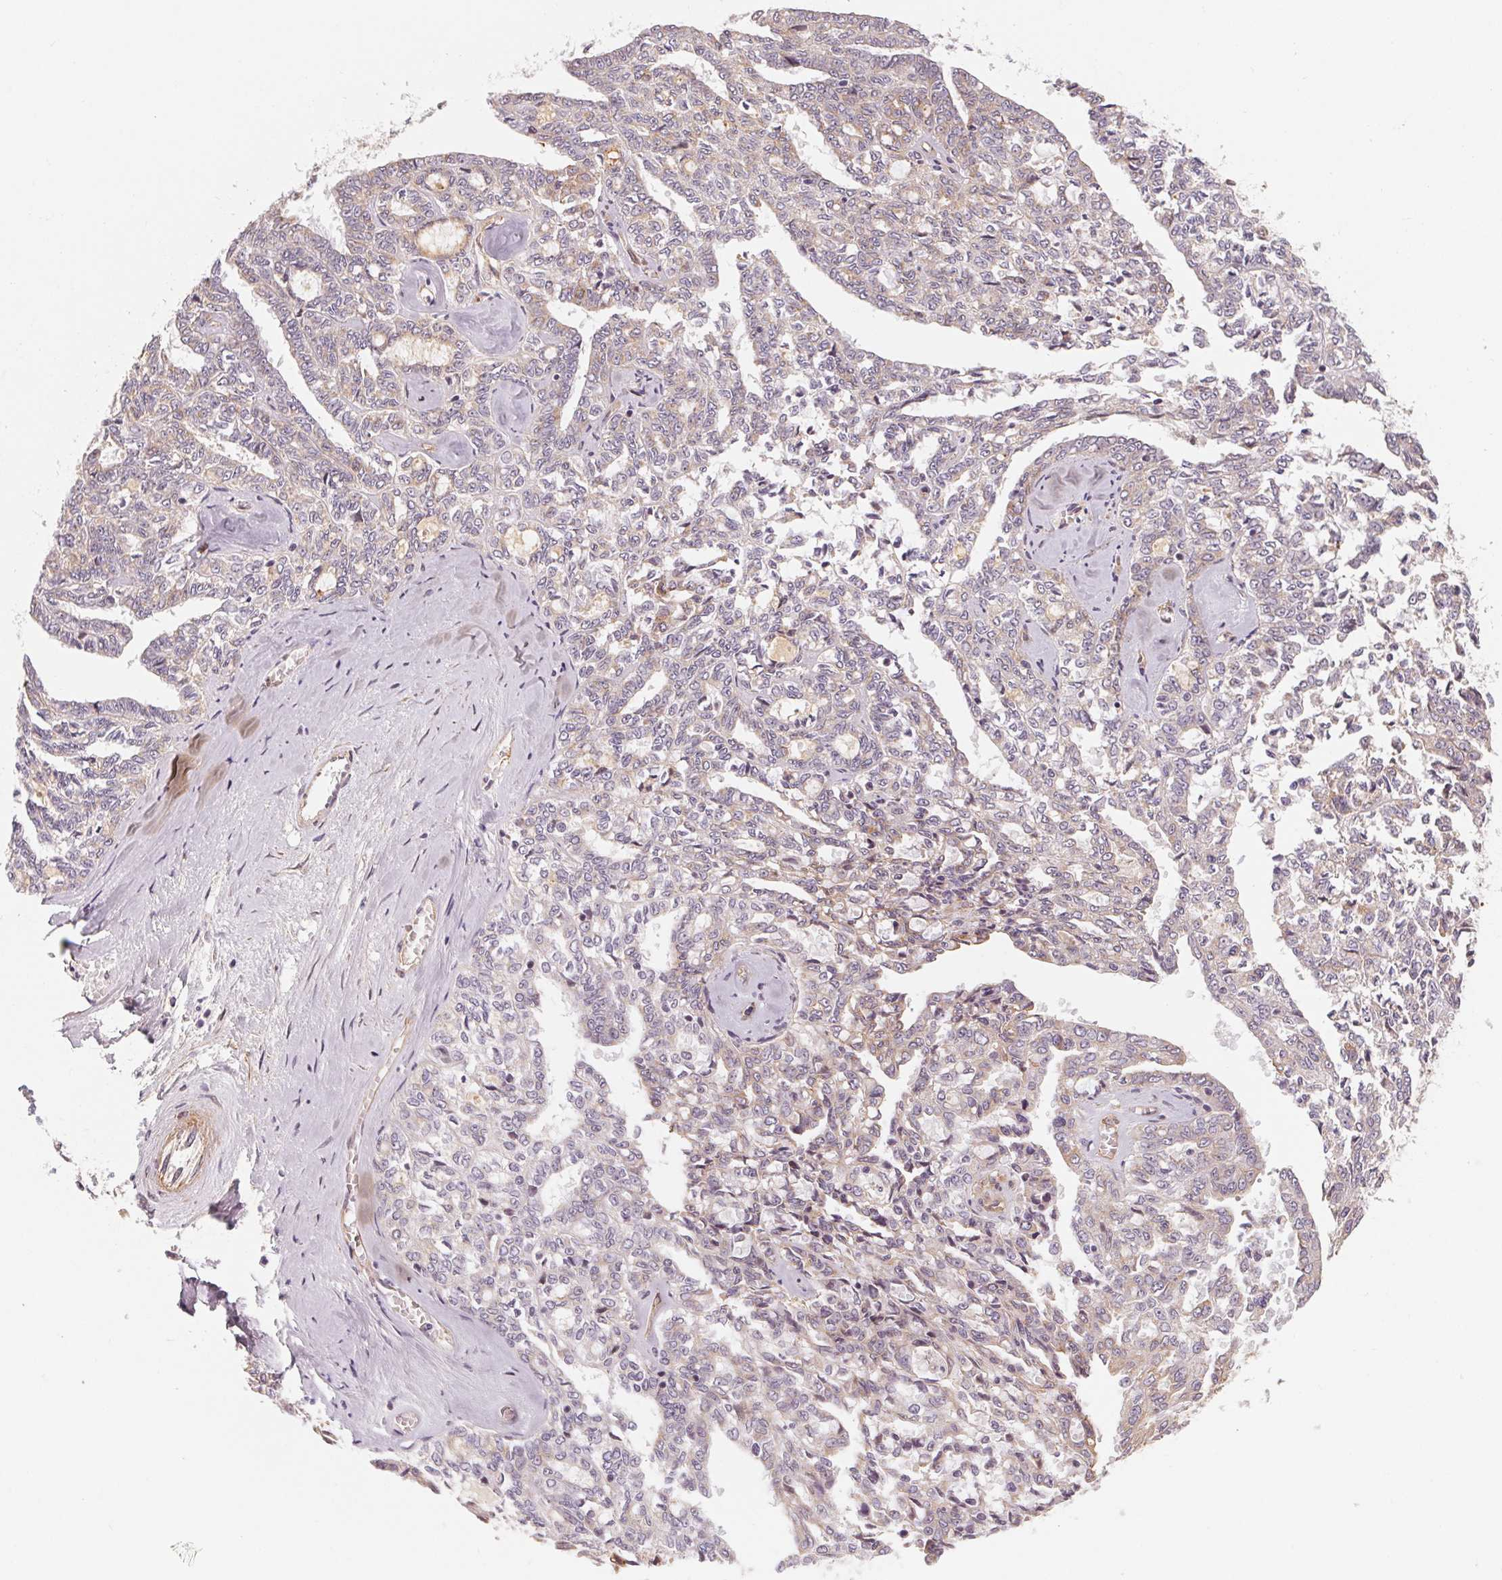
{"staining": {"intensity": "weak", "quantity": "<25%", "location": "cytoplasmic/membranous"}, "tissue": "ovarian cancer", "cell_type": "Tumor cells", "image_type": "cancer", "snomed": [{"axis": "morphology", "description": "Cystadenocarcinoma, serous, NOS"}, {"axis": "topography", "description": "Ovary"}], "caption": "This is an immunohistochemistry histopathology image of human serous cystadenocarcinoma (ovarian). There is no staining in tumor cells.", "gene": "CCDC112", "patient": {"sex": "female", "age": 71}}